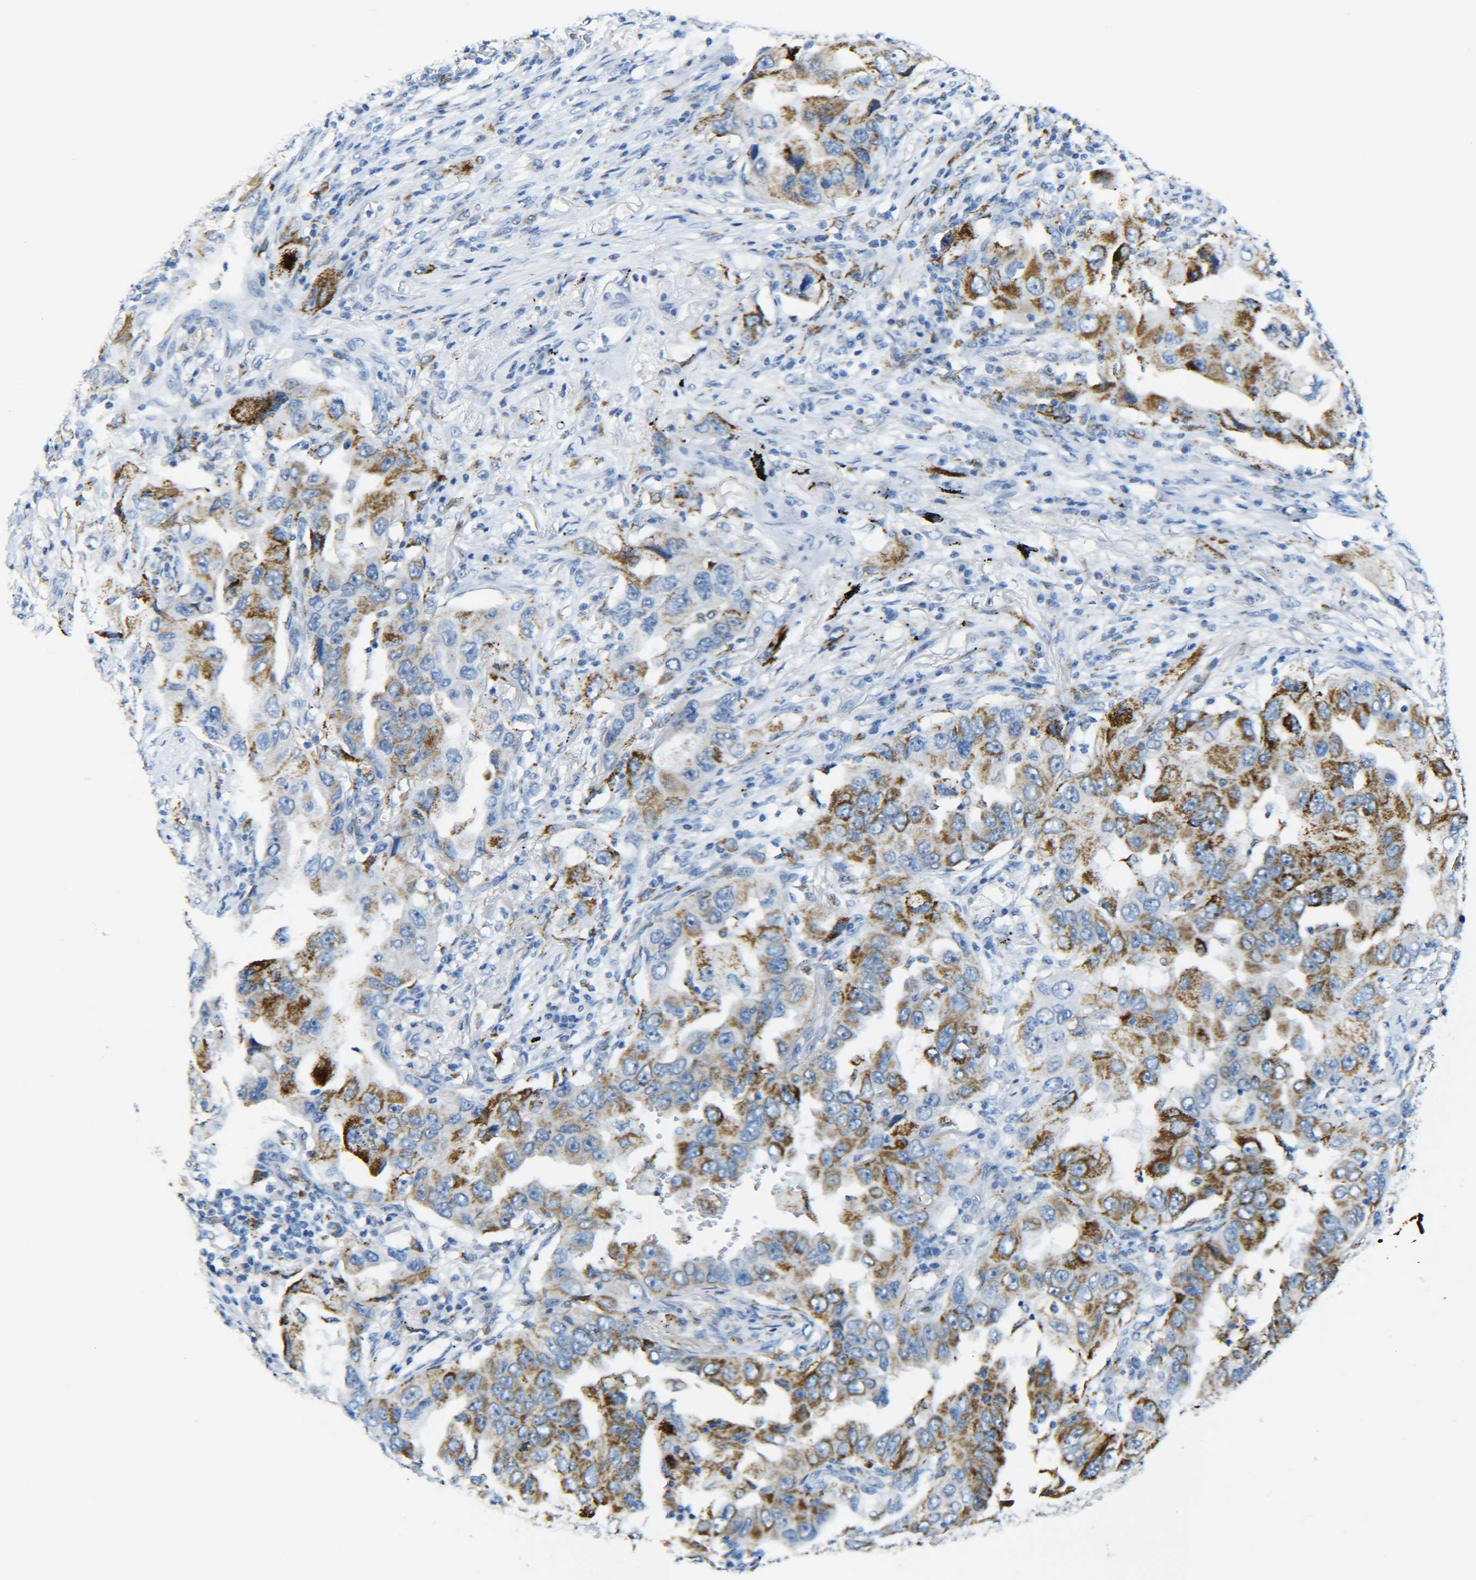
{"staining": {"intensity": "moderate", "quantity": "25%-75%", "location": "cytoplasmic/membranous"}, "tissue": "lung cancer", "cell_type": "Tumor cells", "image_type": "cancer", "snomed": [{"axis": "morphology", "description": "Adenocarcinoma, NOS"}, {"axis": "topography", "description": "Lung"}], "caption": "IHC micrograph of adenocarcinoma (lung) stained for a protein (brown), which exhibits medium levels of moderate cytoplasmic/membranous positivity in approximately 25%-75% of tumor cells.", "gene": "C15orf48", "patient": {"sex": "female", "age": 65}}